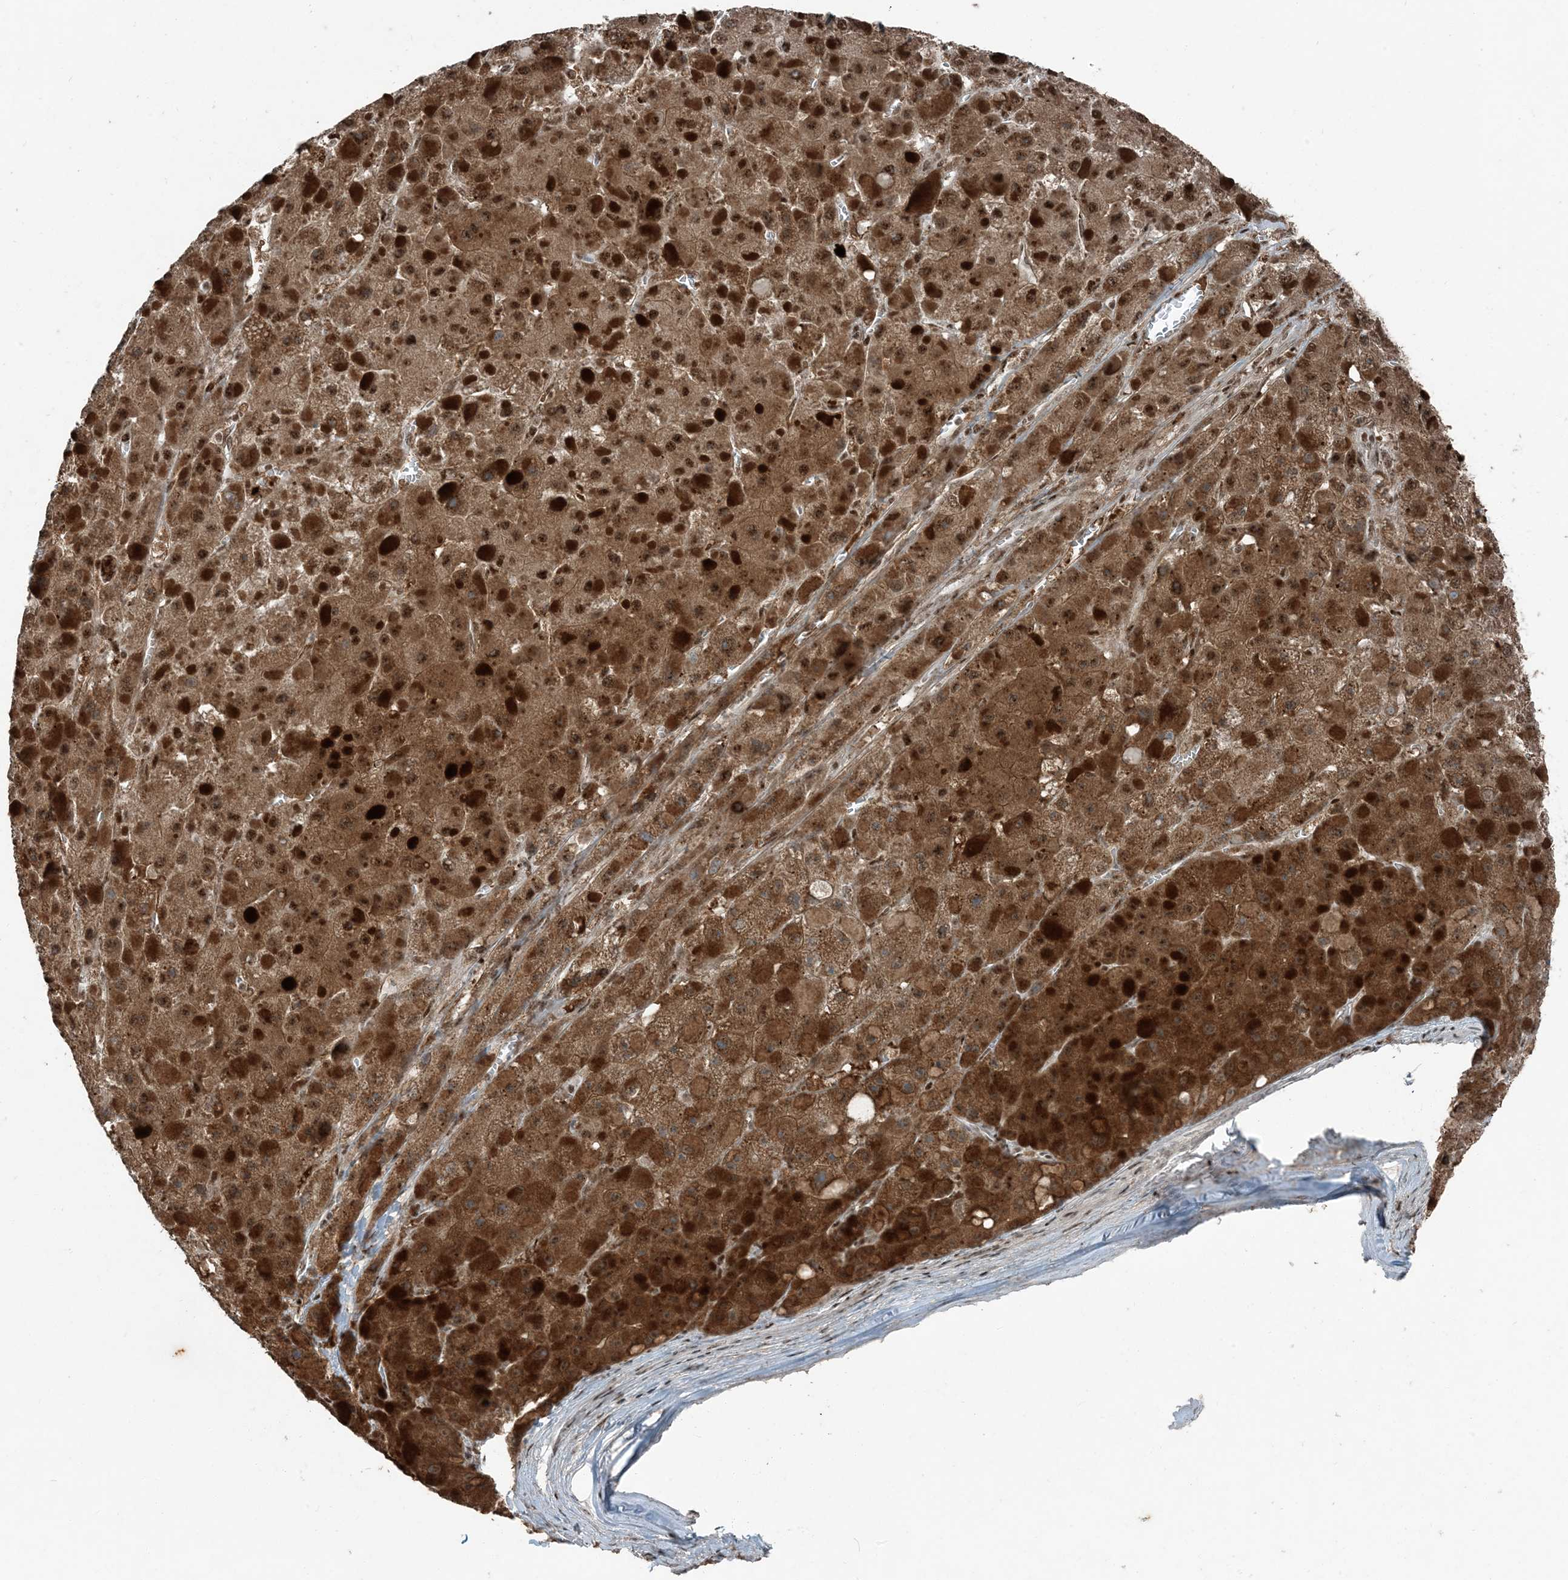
{"staining": {"intensity": "moderate", "quantity": ">75%", "location": "cytoplasmic/membranous,nuclear"}, "tissue": "liver cancer", "cell_type": "Tumor cells", "image_type": "cancer", "snomed": [{"axis": "morphology", "description": "Carcinoma, Hepatocellular, NOS"}, {"axis": "topography", "description": "Liver"}], "caption": "Immunohistochemical staining of liver hepatocellular carcinoma shows moderate cytoplasmic/membranous and nuclear protein positivity in about >75% of tumor cells.", "gene": "TADA2B", "patient": {"sex": "female", "age": 73}}